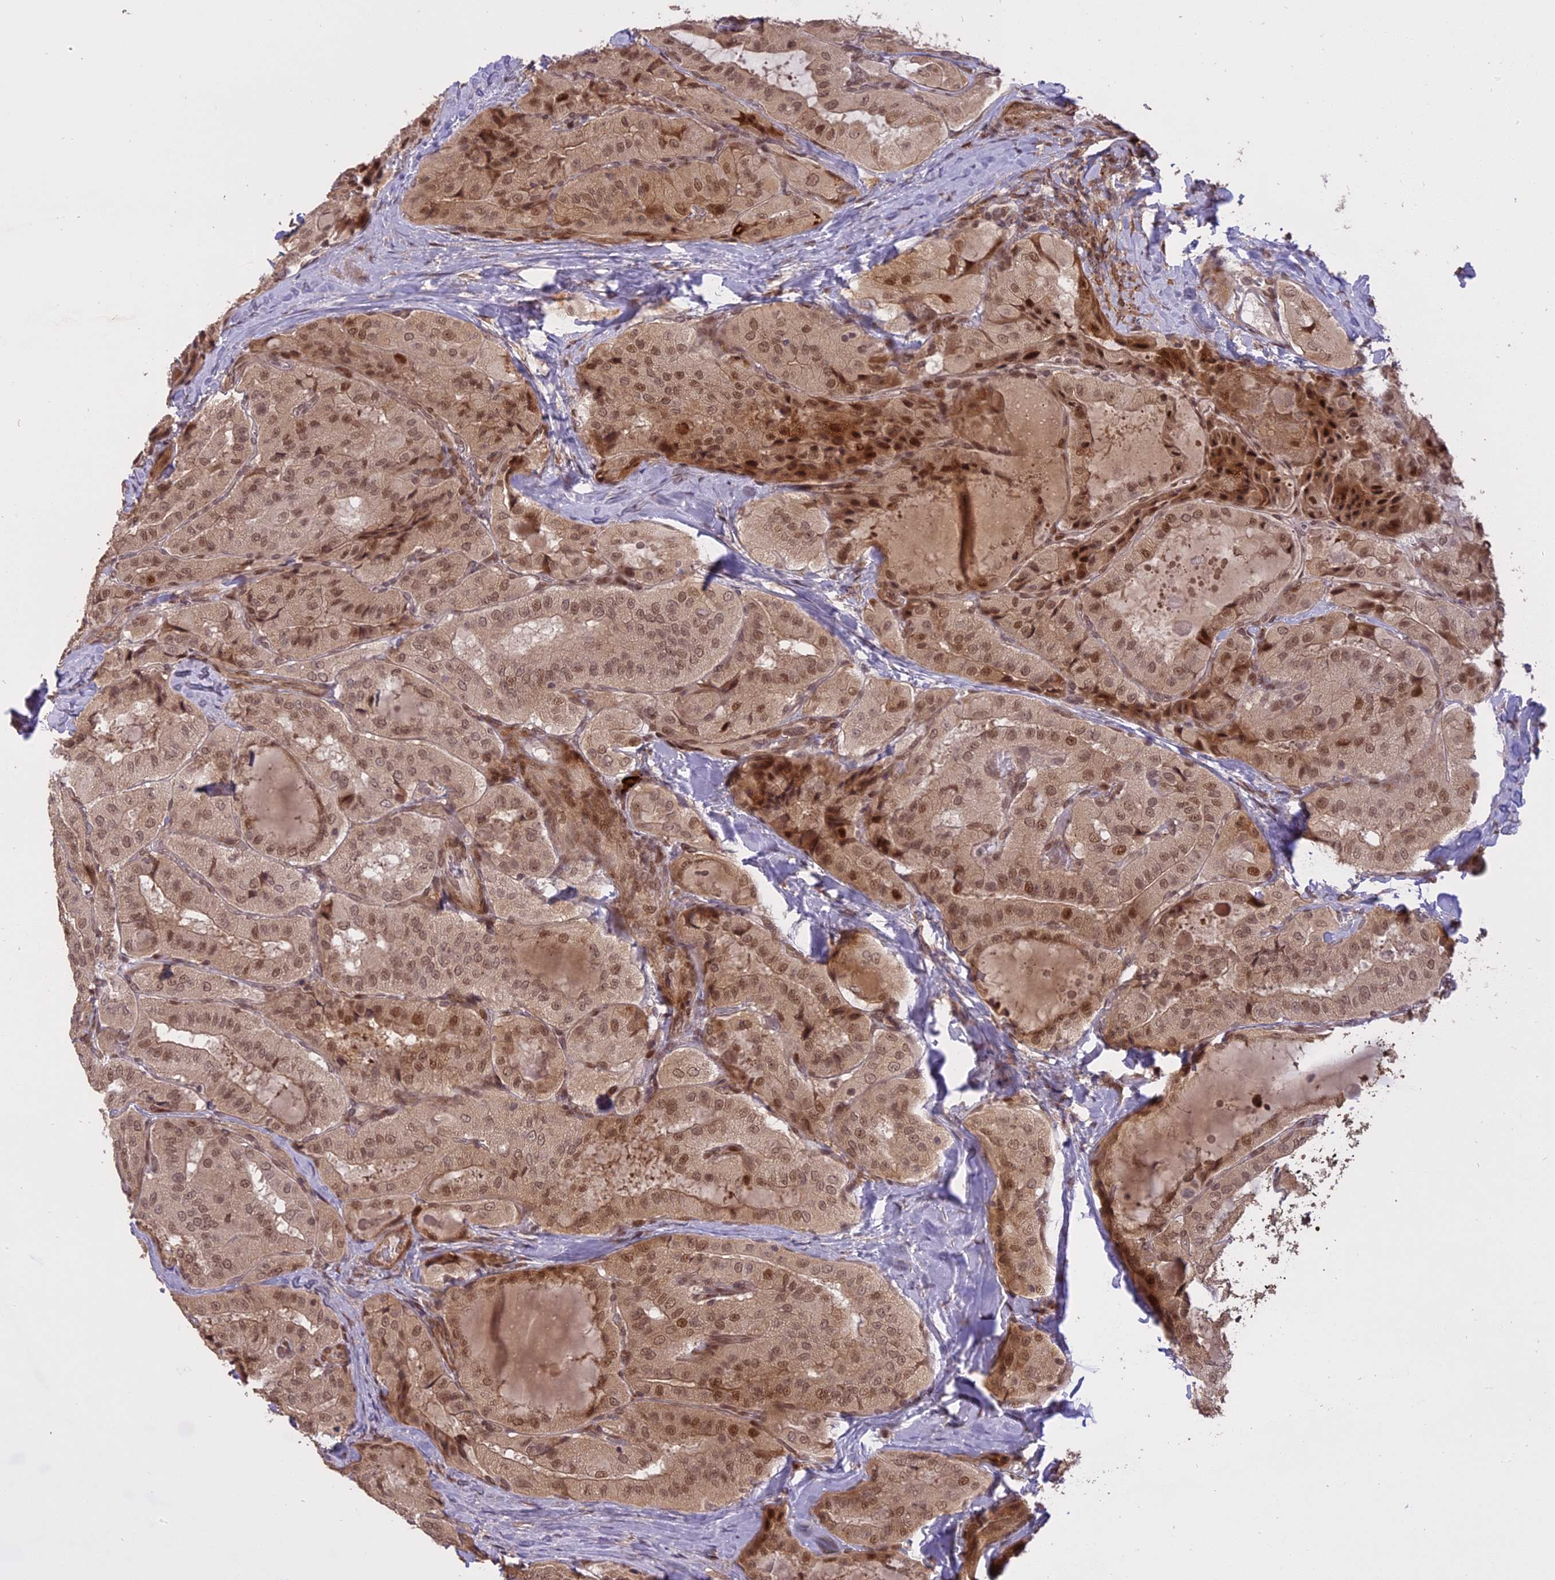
{"staining": {"intensity": "moderate", "quantity": ">75%", "location": "cytoplasmic/membranous,nuclear"}, "tissue": "thyroid cancer", "cell_type": "Tumor cells", "image_type": "cancer", "snomed": [{"axis": "morphology", "description": "Normal tissue, NOS"}, {"axis": "morphology", "description": "Papillary adenocarcinoma, NOS"}, {"axis": "topography", "description": "Thyroid gland"}], "caption": "High-magnification brightfield microscopy of thyroid papillary adenocarcinoma stained with DAB (brown) and counterstained with hematoxylin (blue). tumor cells exhibit moderate cytoplasmic/membranous and nuclear staining is identified in about>75% of cells.", "gene": "PRELID2", "patient": {"sex": "female", "age": 59}}